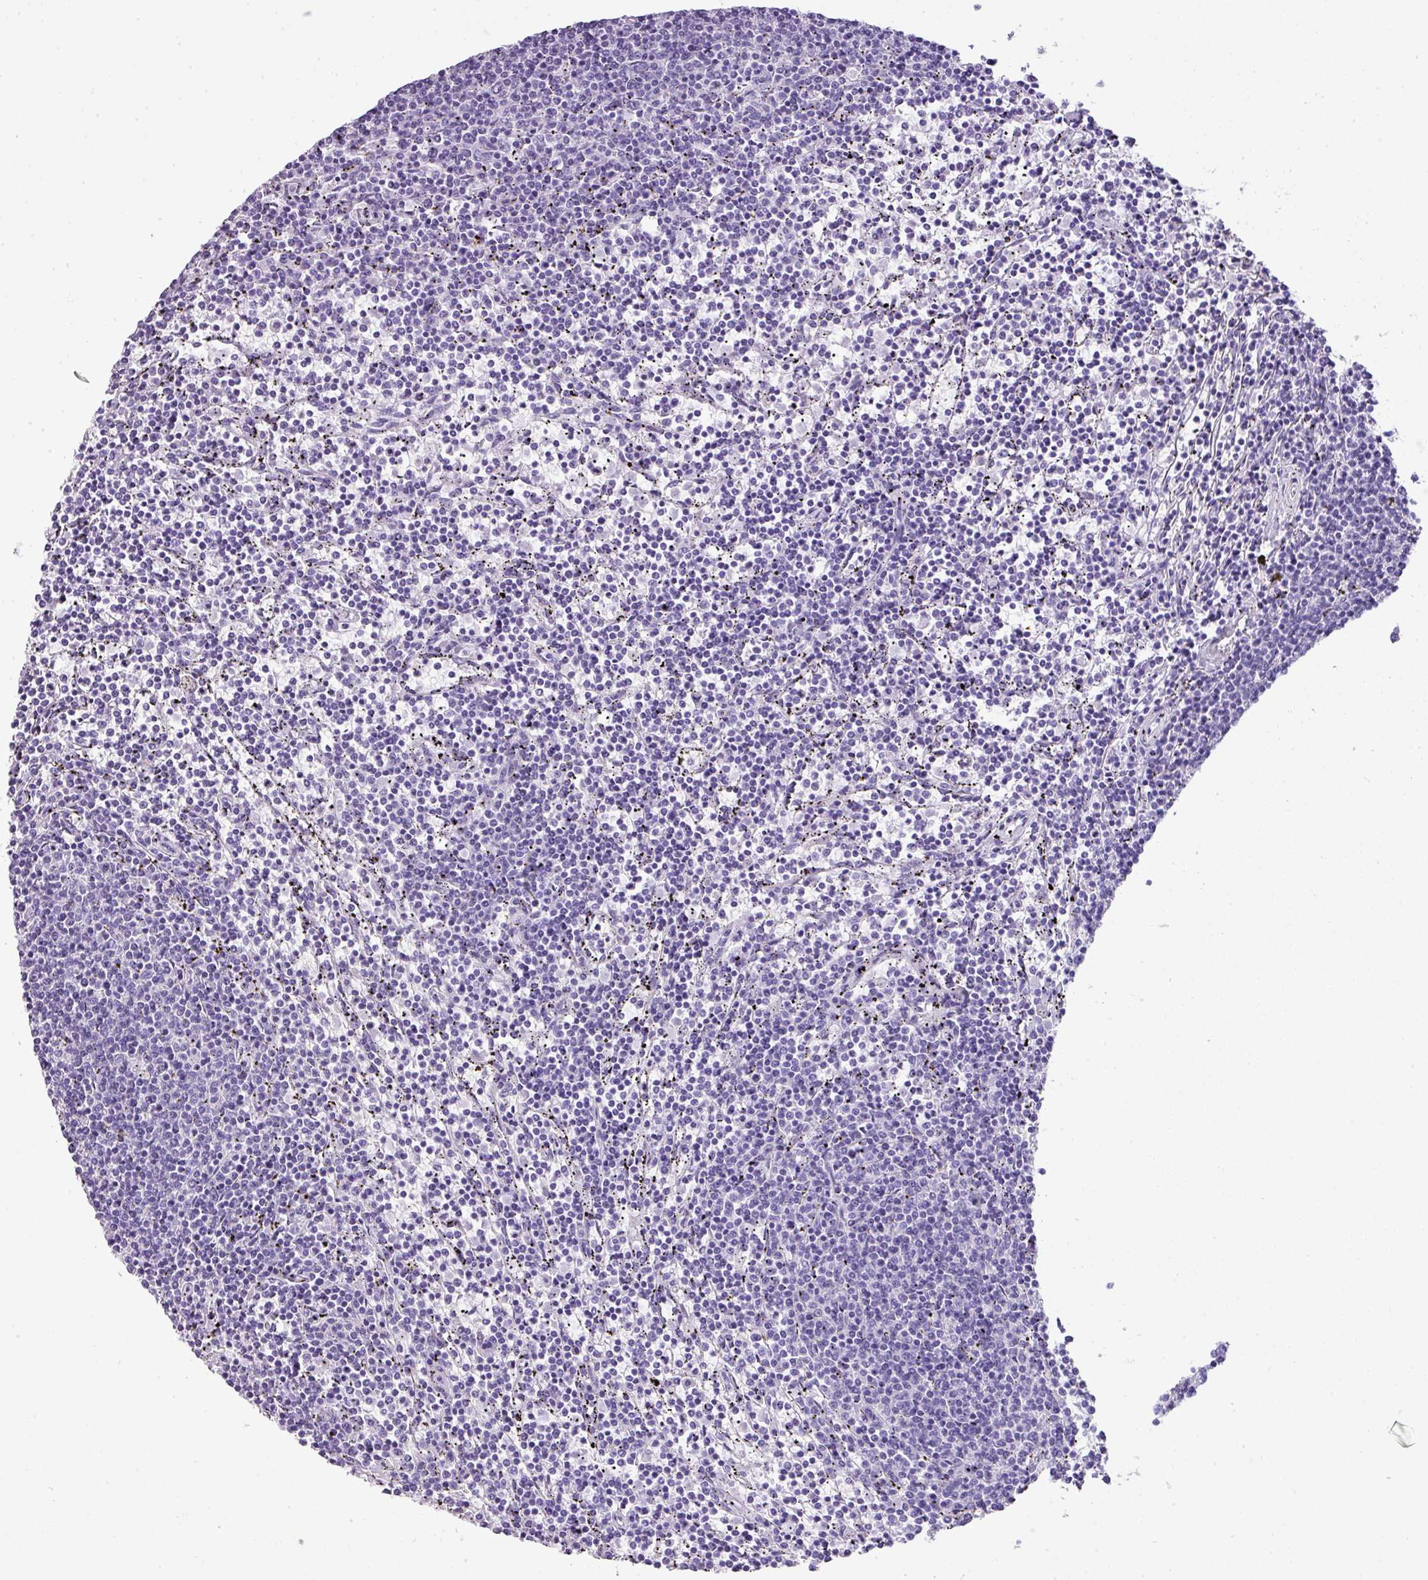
{"staining": {"intensity": "negative", "quantity": "none", "location": "none"}, "tissue": "lymphoma", "cell_type": "Tumor cells", "image_type": "cancer", "snomed": [{"axis": "morphology", "description": "Malignant lymphoma, non-Hodgkin's type, Low grade"}, {"axis": "topography", "description": "Spleen"}], "caption": "This is an IHC histopathology image of human malignant lymphoma, non-Hodgkin's type (low-grade). There is no staining in tumor cells.", "gene": "TNP1", "patient": {"sex": "female", "age": 50}}